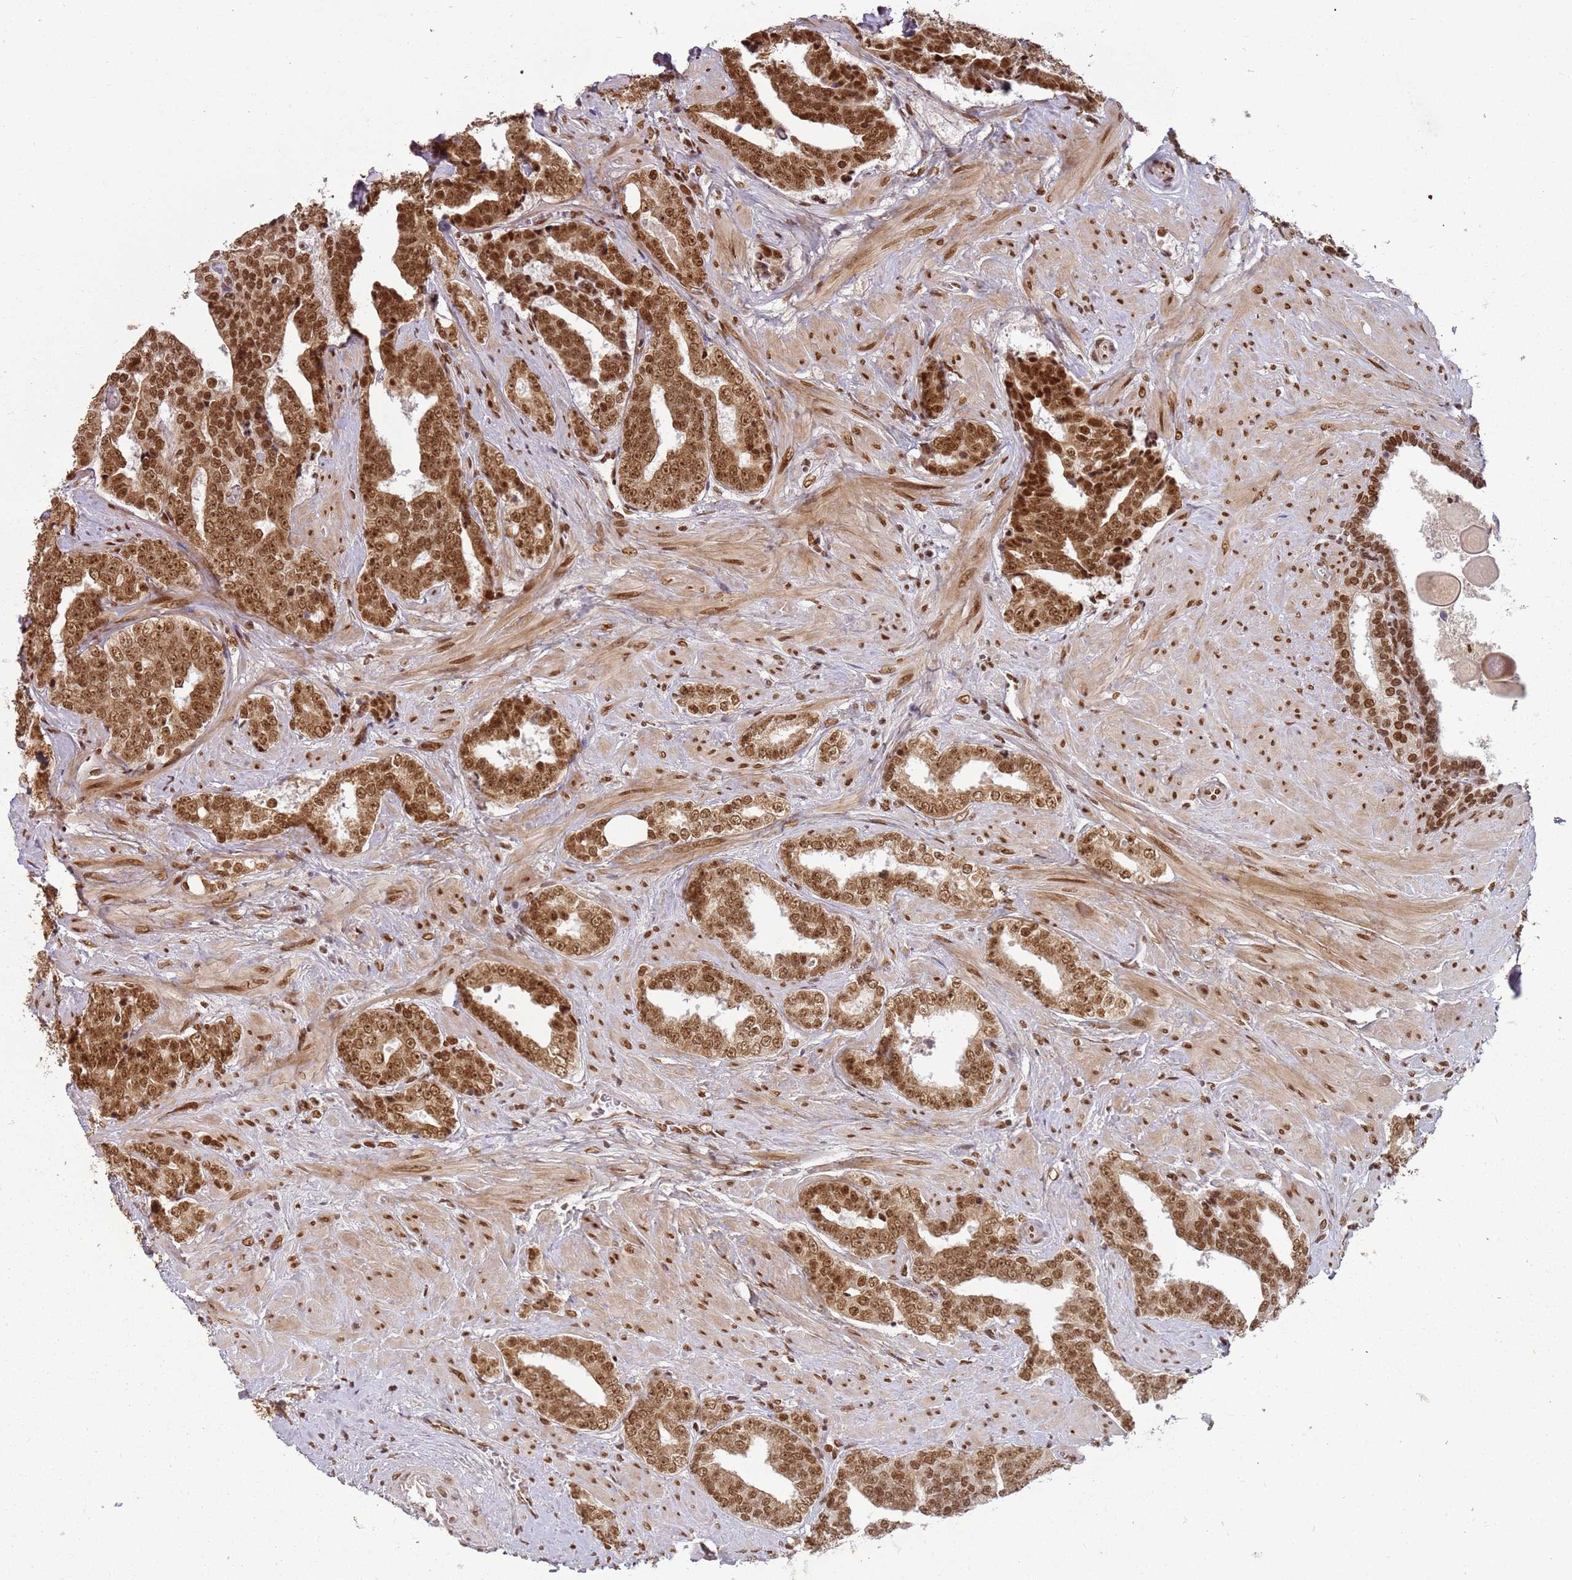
{"staining": {"intensity": "strong", "quantity": ">75%", "location": "cytoplasmic/membranous,nuclear"}, "tissue": "prostate cancer", "cell_type": "Tumor cells", "image_type": "cancer", "snomed": [{"axis": "morphology", "description": "Adenocarcinoma, High grade"}, {"axis": "topography", "description": "Prostate"}], "caption": "The image displays immunohistochemical staining of prostate adenocarcinoma (high-grade). There is strong cytoplasmic/membranous and nuclear staining is appreciated in about >75% of tumor cells. Ihc stains the protein of interest in brown and the nuclei are stained blue.", "gene": "TENT4A", "patient": {"sex": "male", "age": 67}}